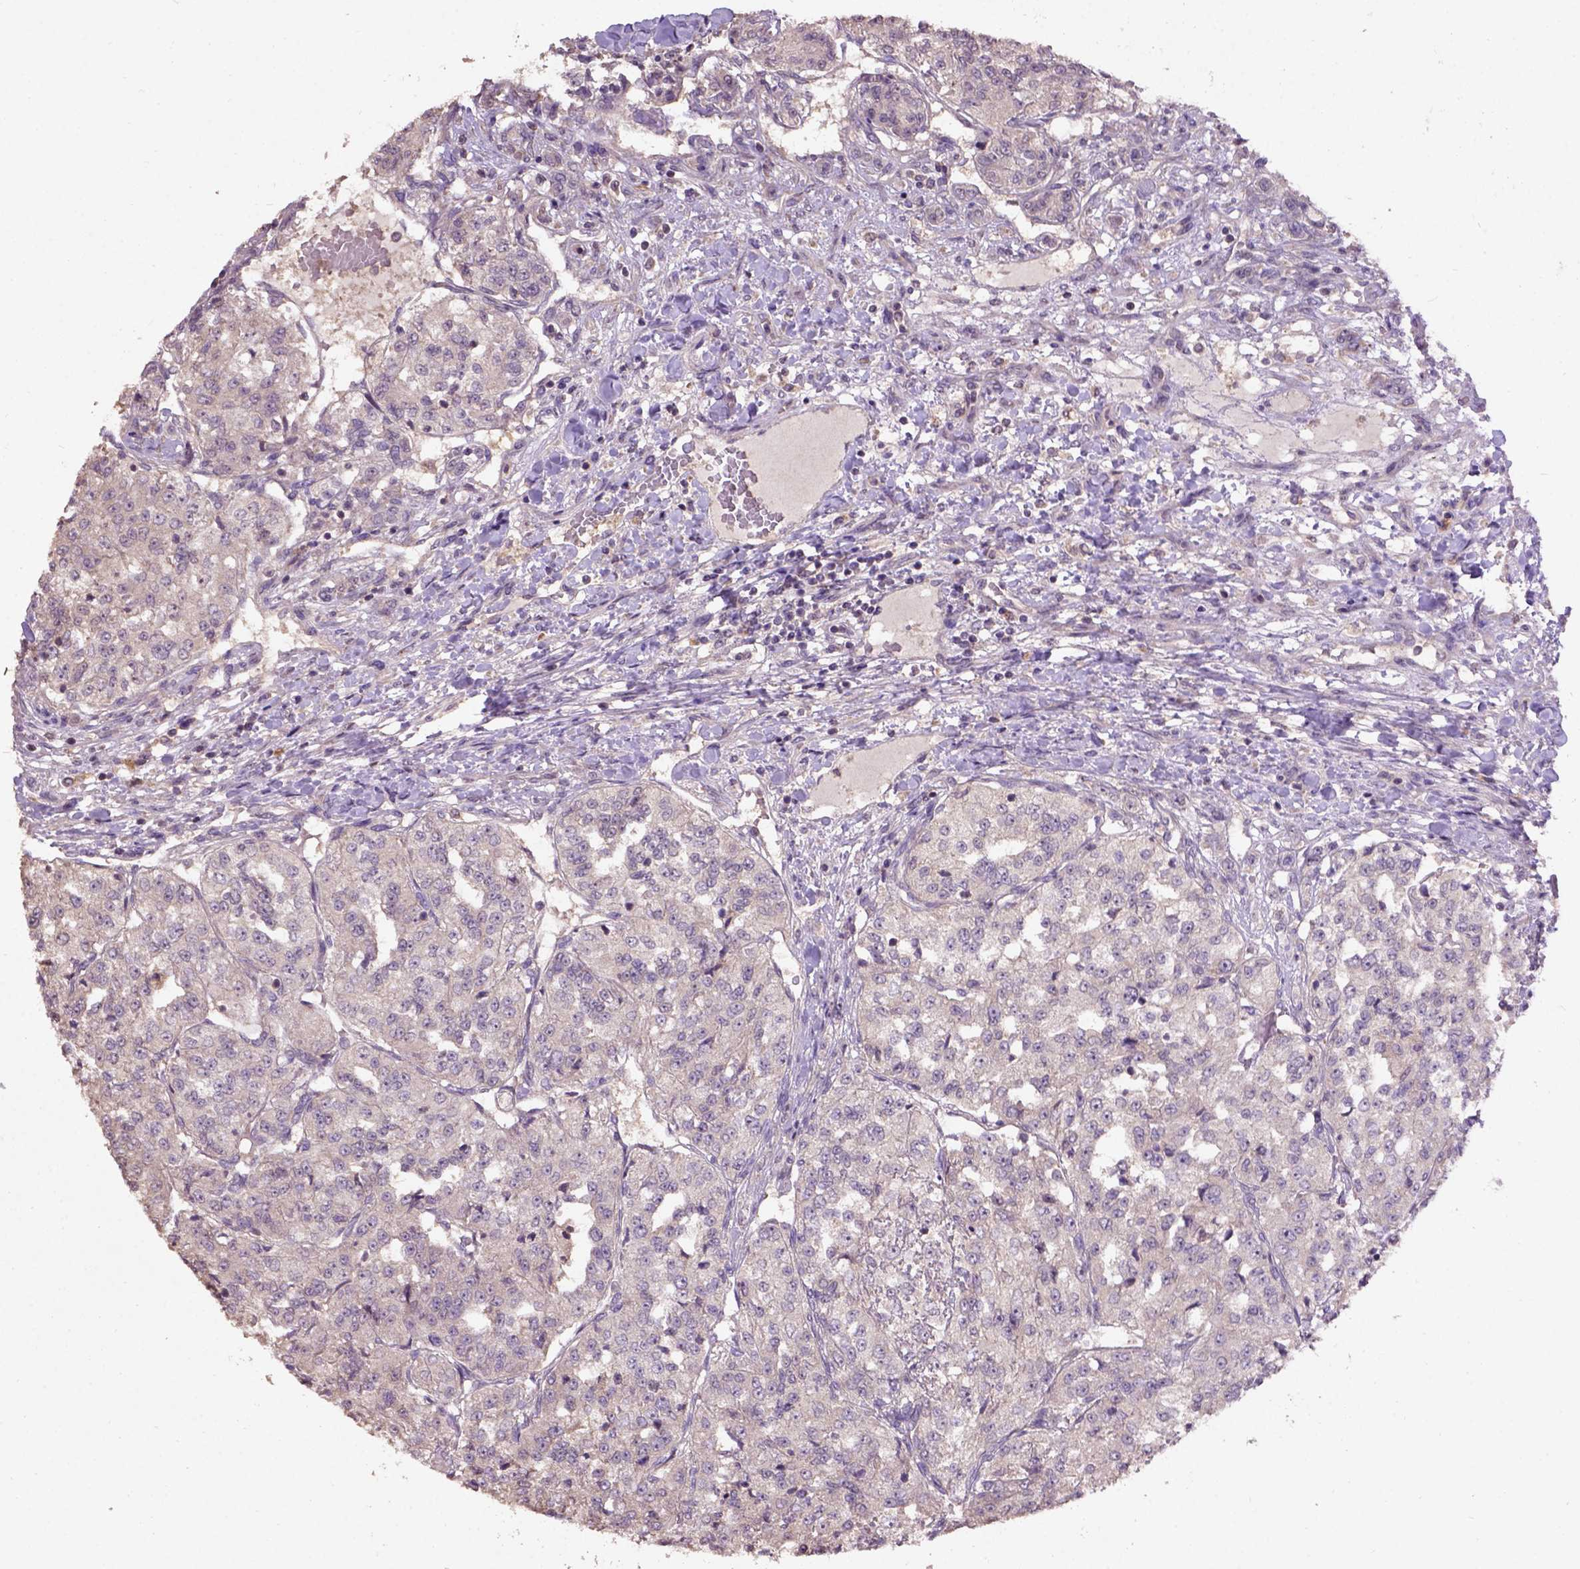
{"staining": {"intensity": "negative", "quantity": "none", "location": "none"}, "tissue": "renal cancer", "cell_type": "Tumor cells", "image_type": "cancer", "snomed": [{"axis": "morphology", "description": "Adenocarcinoma, NOS"}, {"axis": "topography", "description": "Kidney"}], "caption": "A micrograph of human renal adenocarcinoma is negative for staining in tumor cells.", "gene": "KBTBD8", "patient": {"sex": "female", "age": 63}}